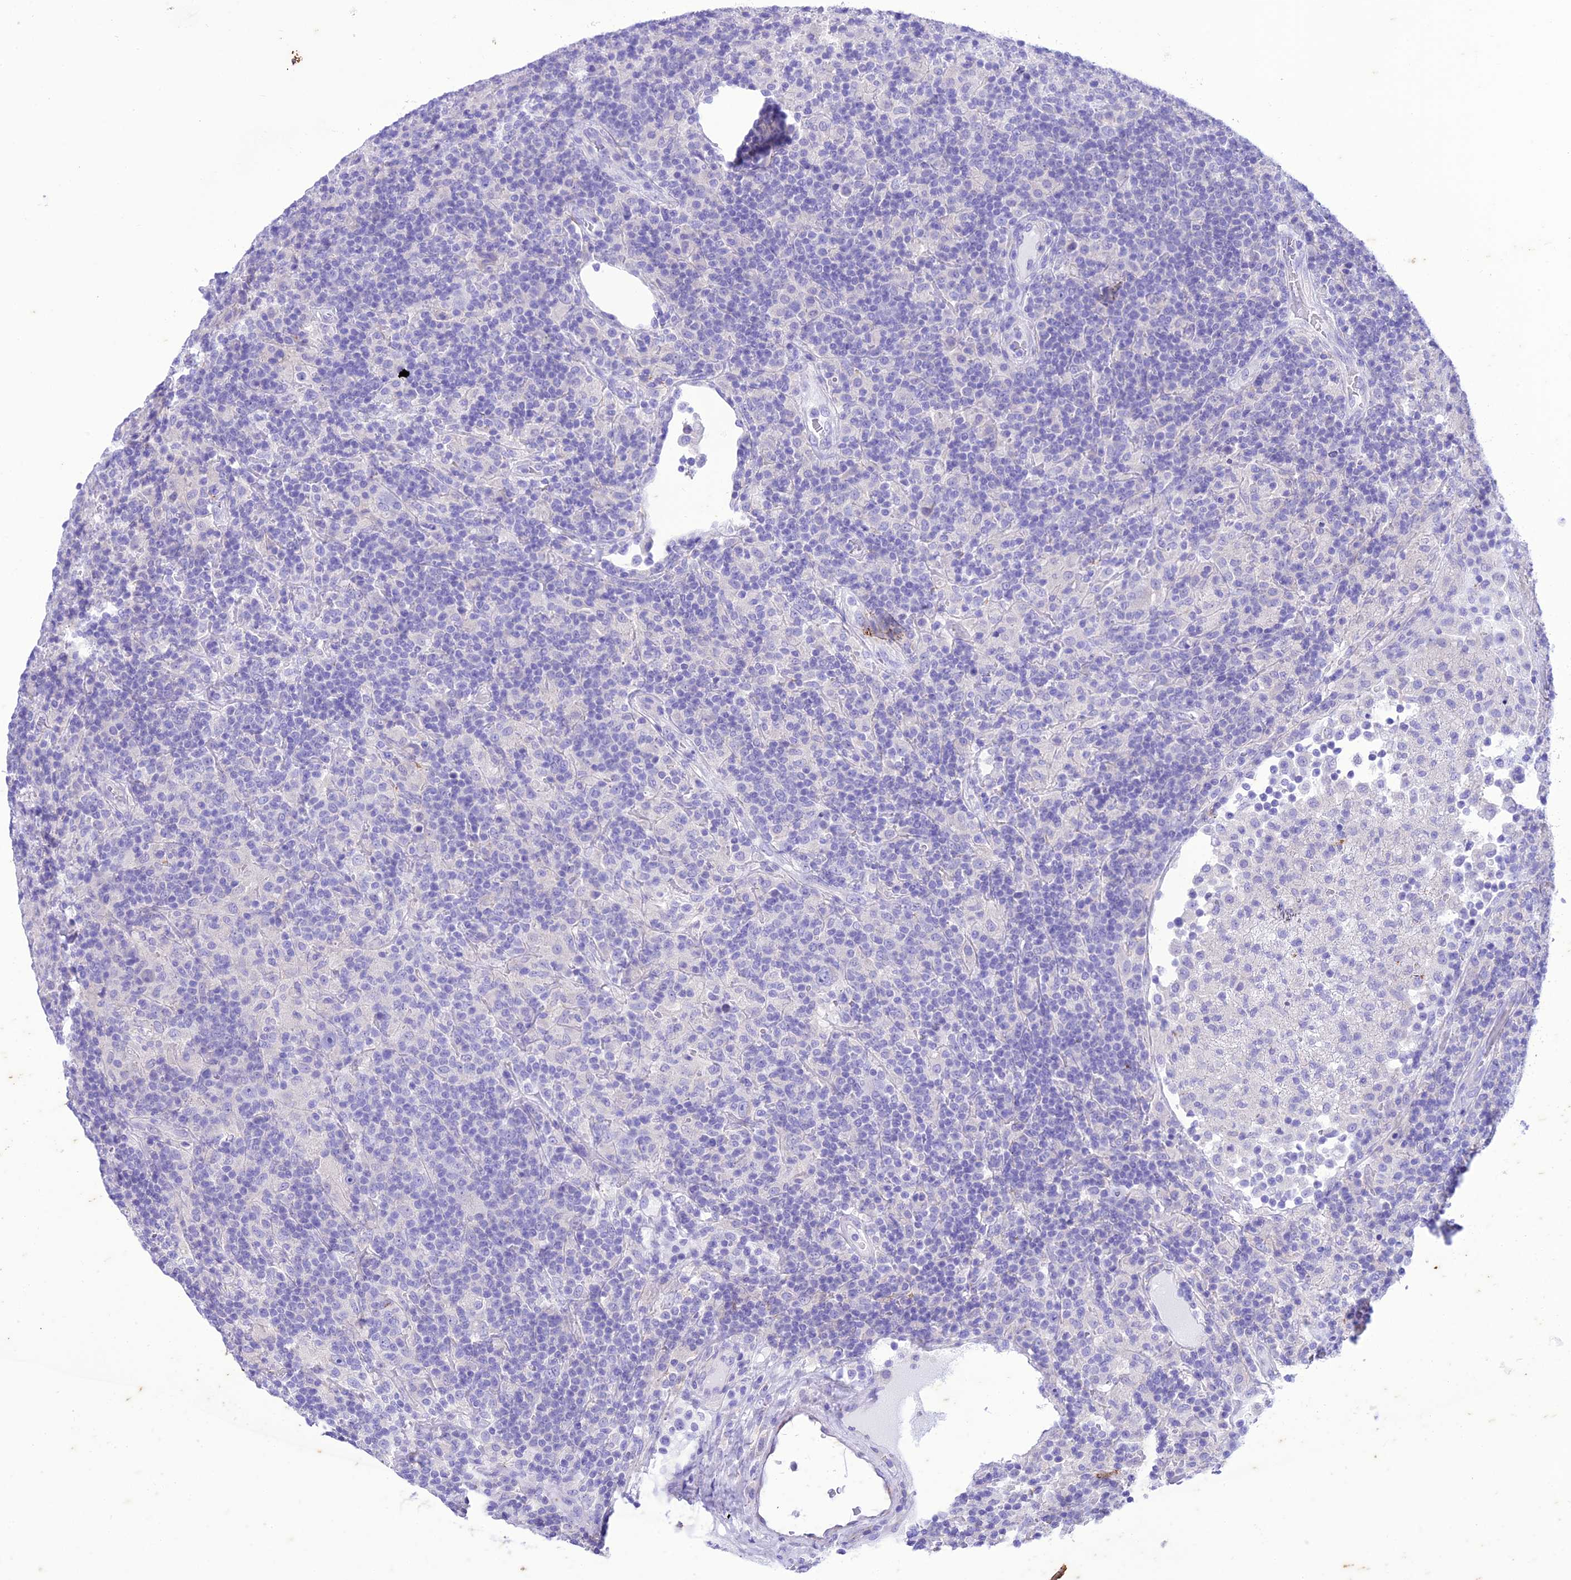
{"staining": {"intensity": "negative", "quantity": "none", "location": "none"}, "tissue": "lymphoma", "cell_type": "Tumor cells", "image_type": "cancer", "snomed": [{"axis": "morphology", "description": "Hodgkin's disease, NOS"}, {"axis": "topography", "description": "Lymph node"}], "caption": "The micrograph shows no staining of tumor cells in Hodgkin's disease.", "gene": "VPS52", "patient": {"sex": "male", "age": 70}}